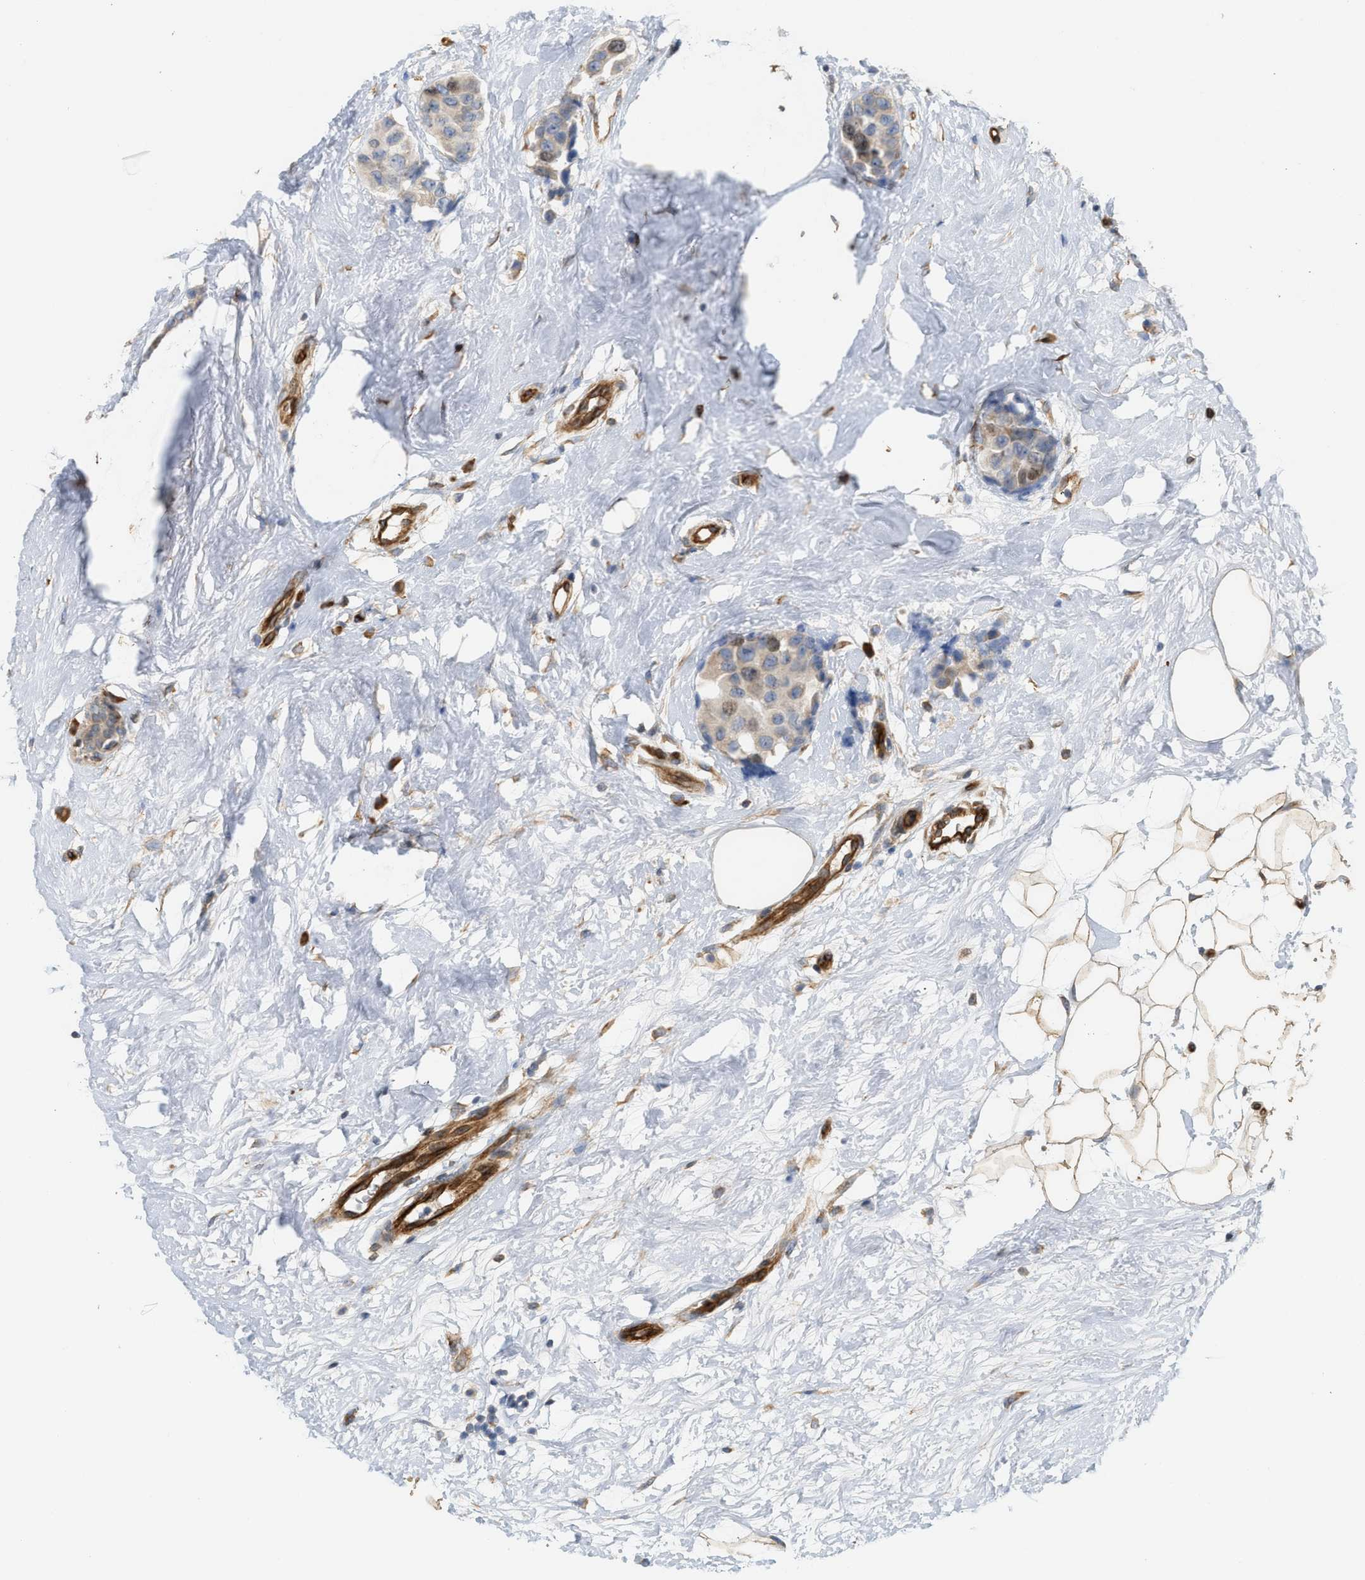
{"staining": {"intensity": "weak", "quantity": ">75%", "location": "cytoplasmic/membranous,nuclear"}, "tissue": "breast cancer", "cell_type": "Tumor cells", "image_type": "cancer", "snomed": [{"axis": "morphology", "description": "Normal tissue, NOS"}, {"axis": "morphology", "description": "Duct carcinoma"}, {"axis": "topography", "description": "Breast"}], "caption": "Immunohistochemical staining of human breast cancer reveals weak cytoplasmic/membranous and nuclear protein expression in about >75% of tumor cells. The protein of interest is stained brown, and the nuclei are stained in blue (DAB (3,3'-diaminobenzidine) IHC with brightfield microscopy, high magnification).", "gene": "SVOP", "patient": {"sex": "female", "age": 39}}